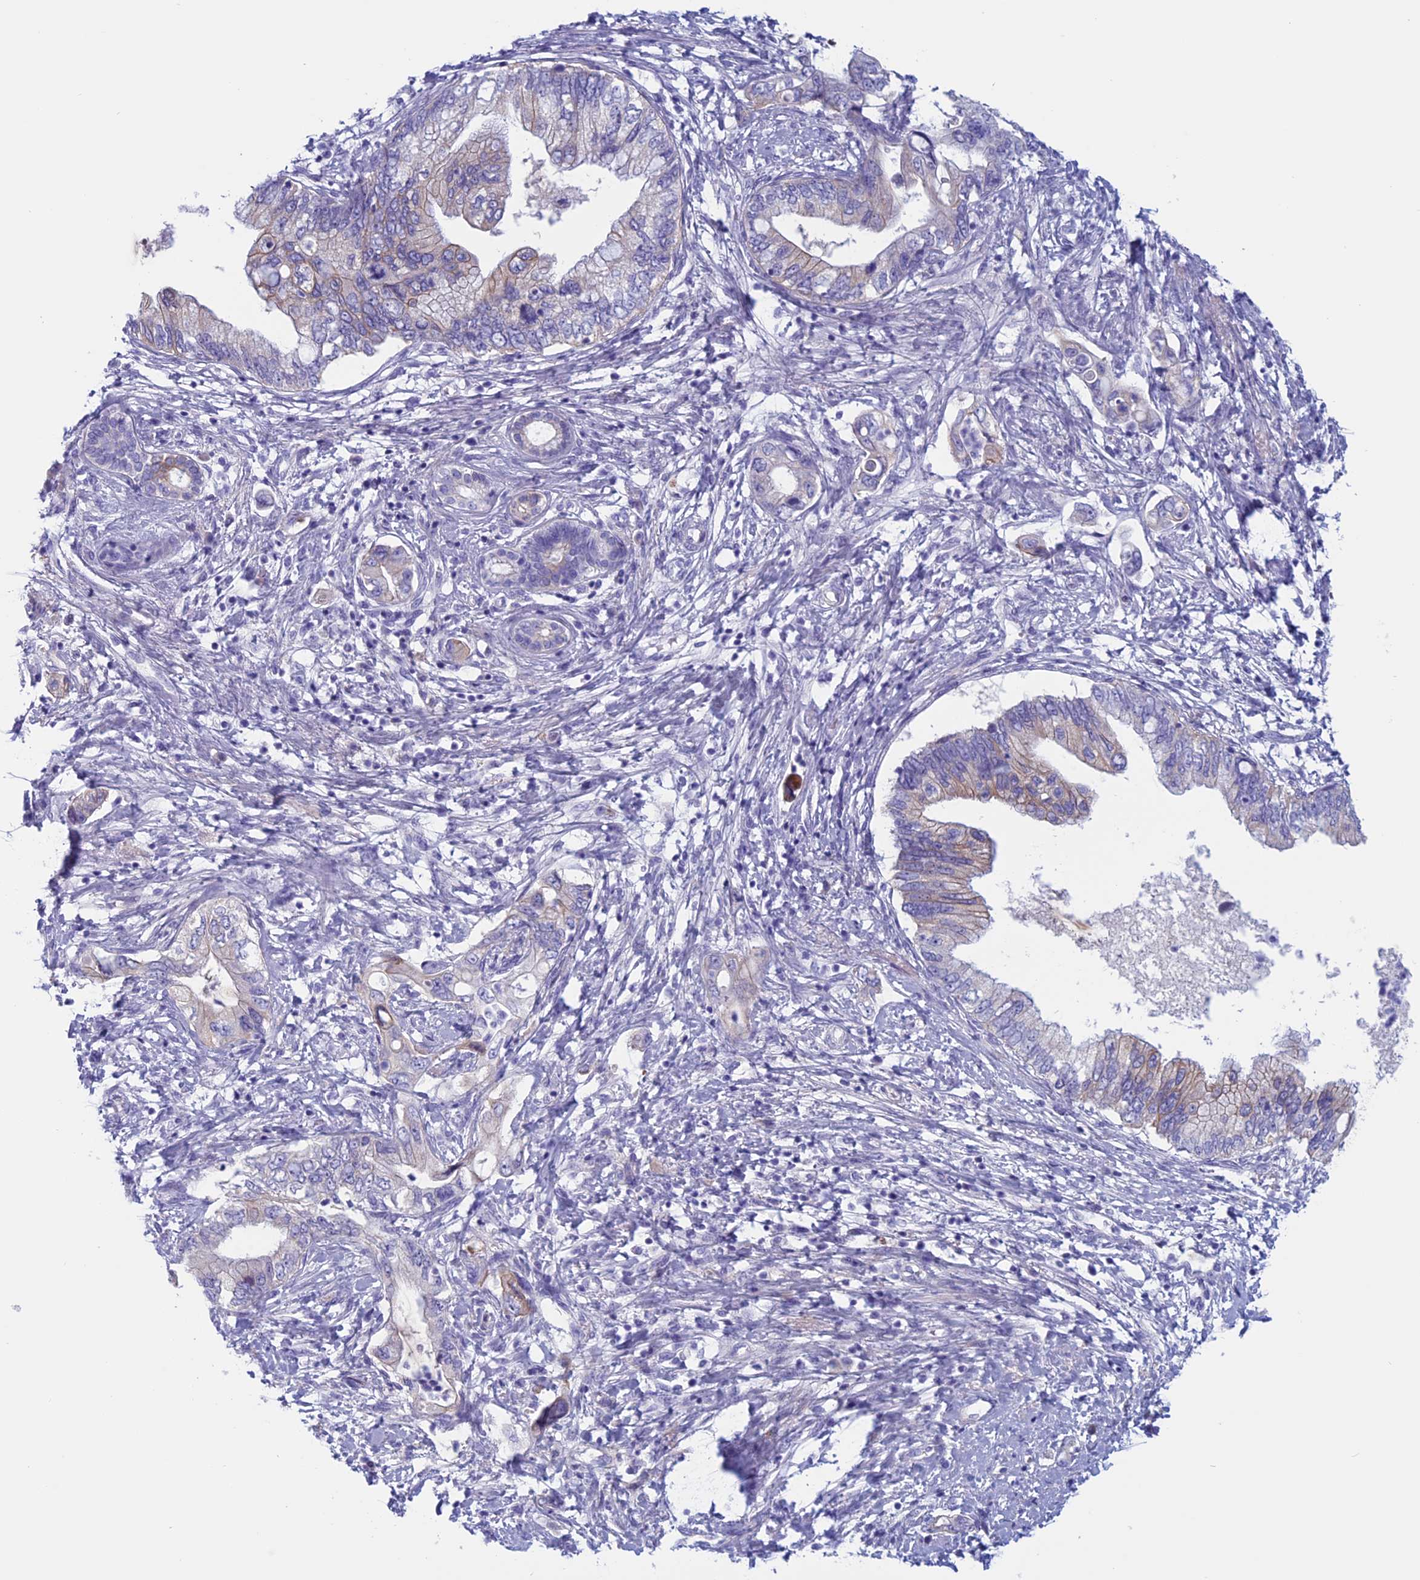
{"staining": {"intensity": "negative", "quantity": "none", "location": "none"}, "tissue": "pancreatic cancer", "cell_type": "Tumor cells", "image_type": "cancer", "snomed": [{"axis": "morphology", "description": "Adenocarcinoma, NOS"}, {"axis": "topography", "description": "Pancreas"}], "caption": "Tumor cells show no significant staining in adenocarcinoma (pancreatic).", "gene": "ANGPTL2", "patient": {"sex": "female", "age": 73}}